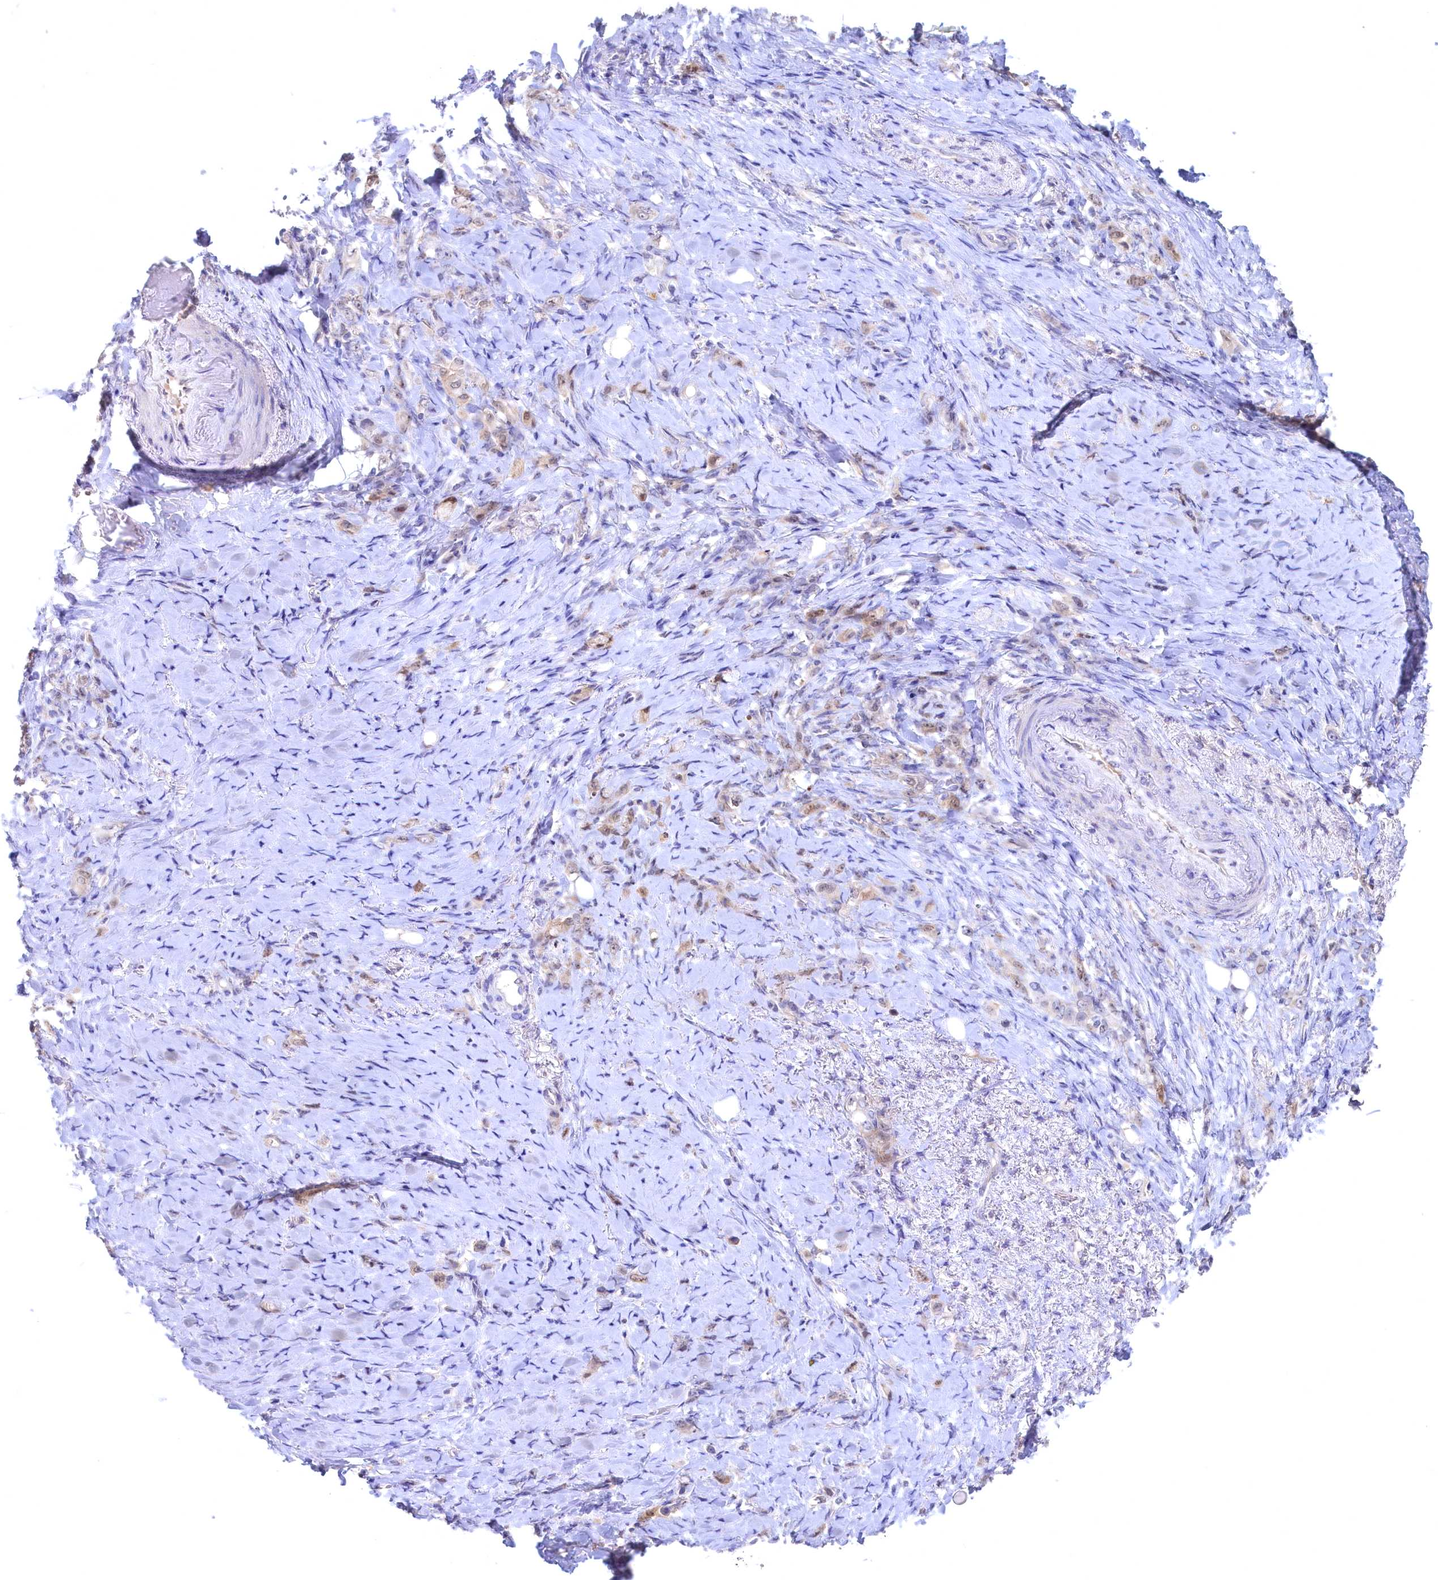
{"staining": {"intensity": "weak", "quantity": "25%-75%", "location": "cytoplasmic/membranous,nuclear"}, "tissue": "stomach cancer", "cell_type": "Tumor cells", "image_type": "cancer", "snomed": [{"axis": "morphology", "description": "Adenocarcinoma, NOS"}, {"axis": "topography", "description": "Stomach"}], "caption": "Brown immunohistochemical staining in human stomach adenocarcinoma demonstrates weak cytoplasmic/membranous and nuclear staining in approximately 25%-75% of tumor cells.", "gene": "C11orf54", "patient": {"sex": "female", "age": 79}}